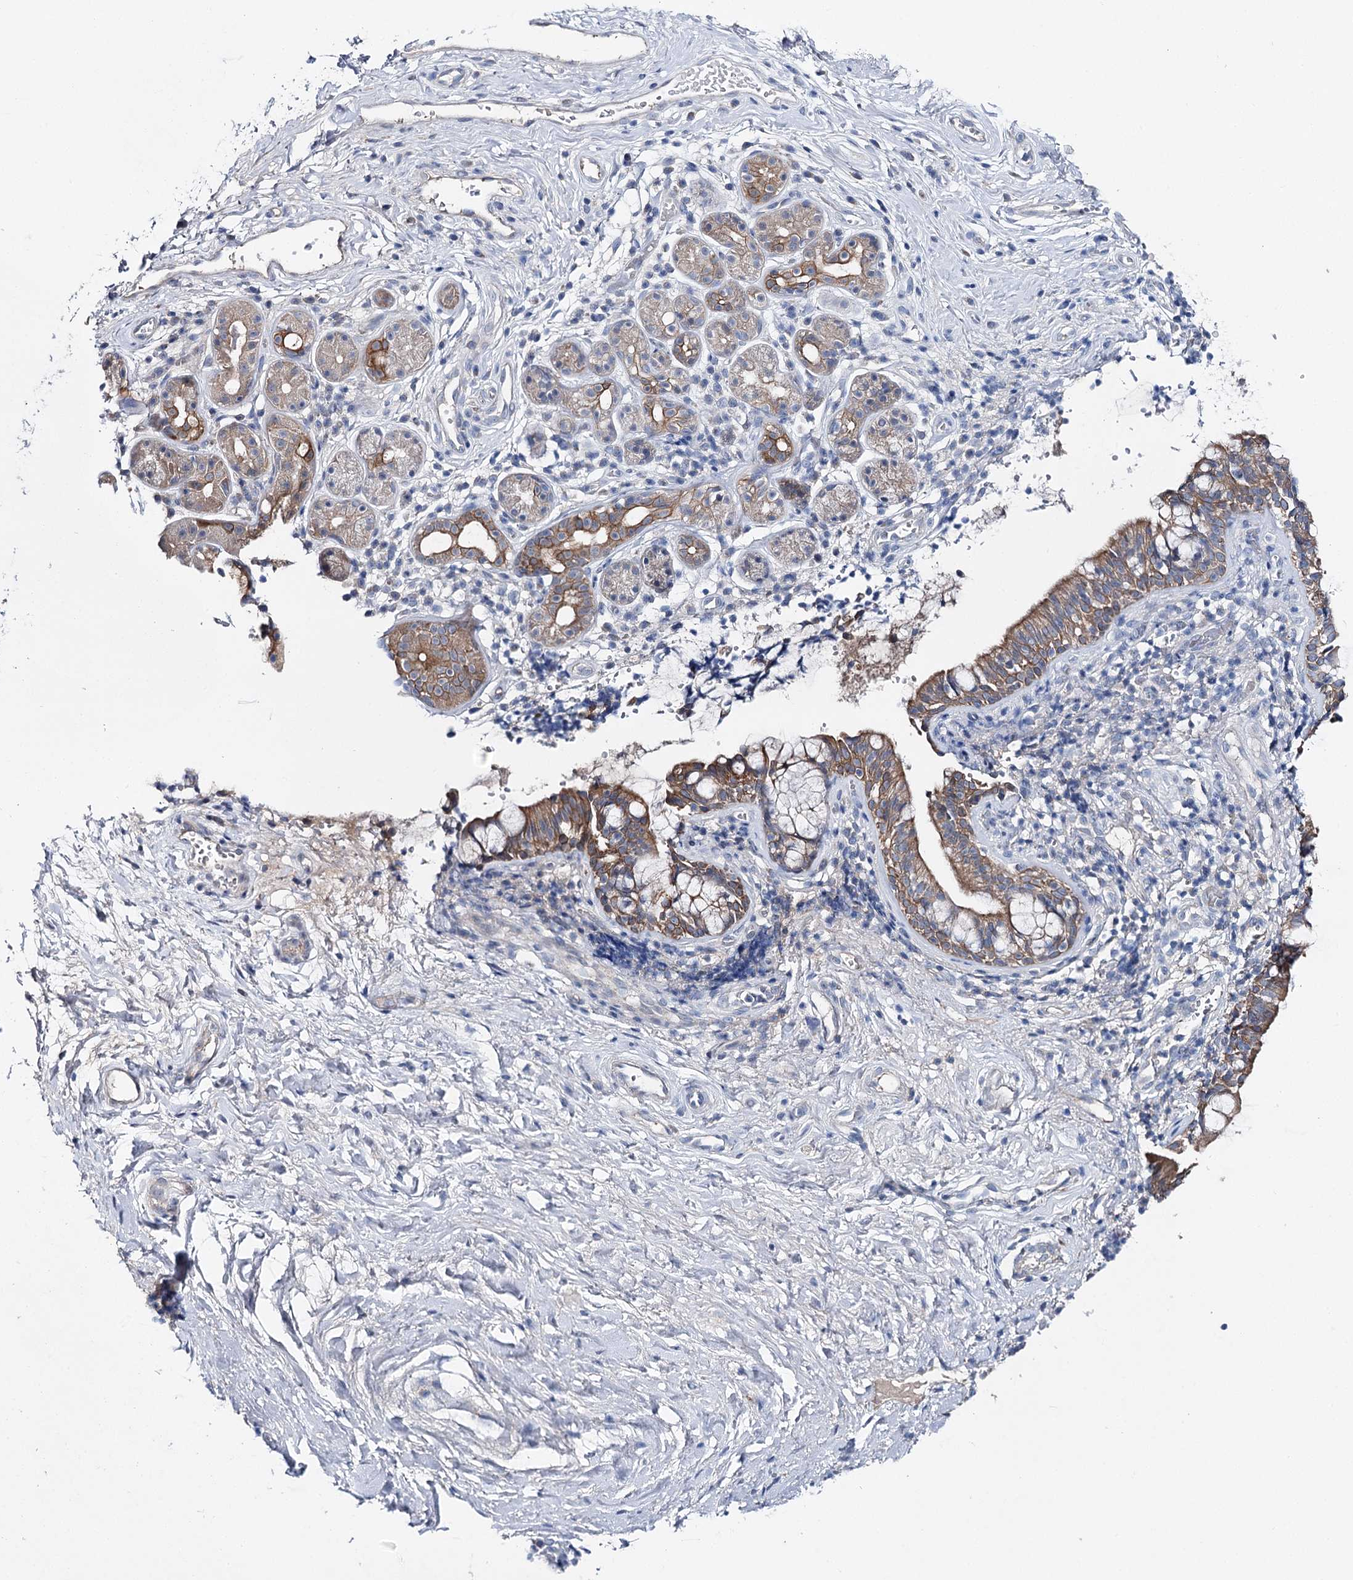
{"staining": {"intensity": "moderate", "quantity": ">75%", "location": "cytoplasmic/membranous"}, "tissue": "nasopharynx", "cell_type": "Respiratory epithelial cells", "image_type": "normal", "snomed": [{"axis": "morphology", "description": "Normal tissue, NOS"}, {"axis": "morphology", "description": "Inflammation, NOS"}, {"axis": "topography", "description": "Nasopharynx"}], "caption": "This image exhibits immunohistochemistry staining of benign human nasopharynx, with medium moderate cytoplasmic/membranous staining in approximately >75% of respiratory epithelial cells.", "gene": "LRRC14B", "patient": {"sex": "male", "age": 70}}